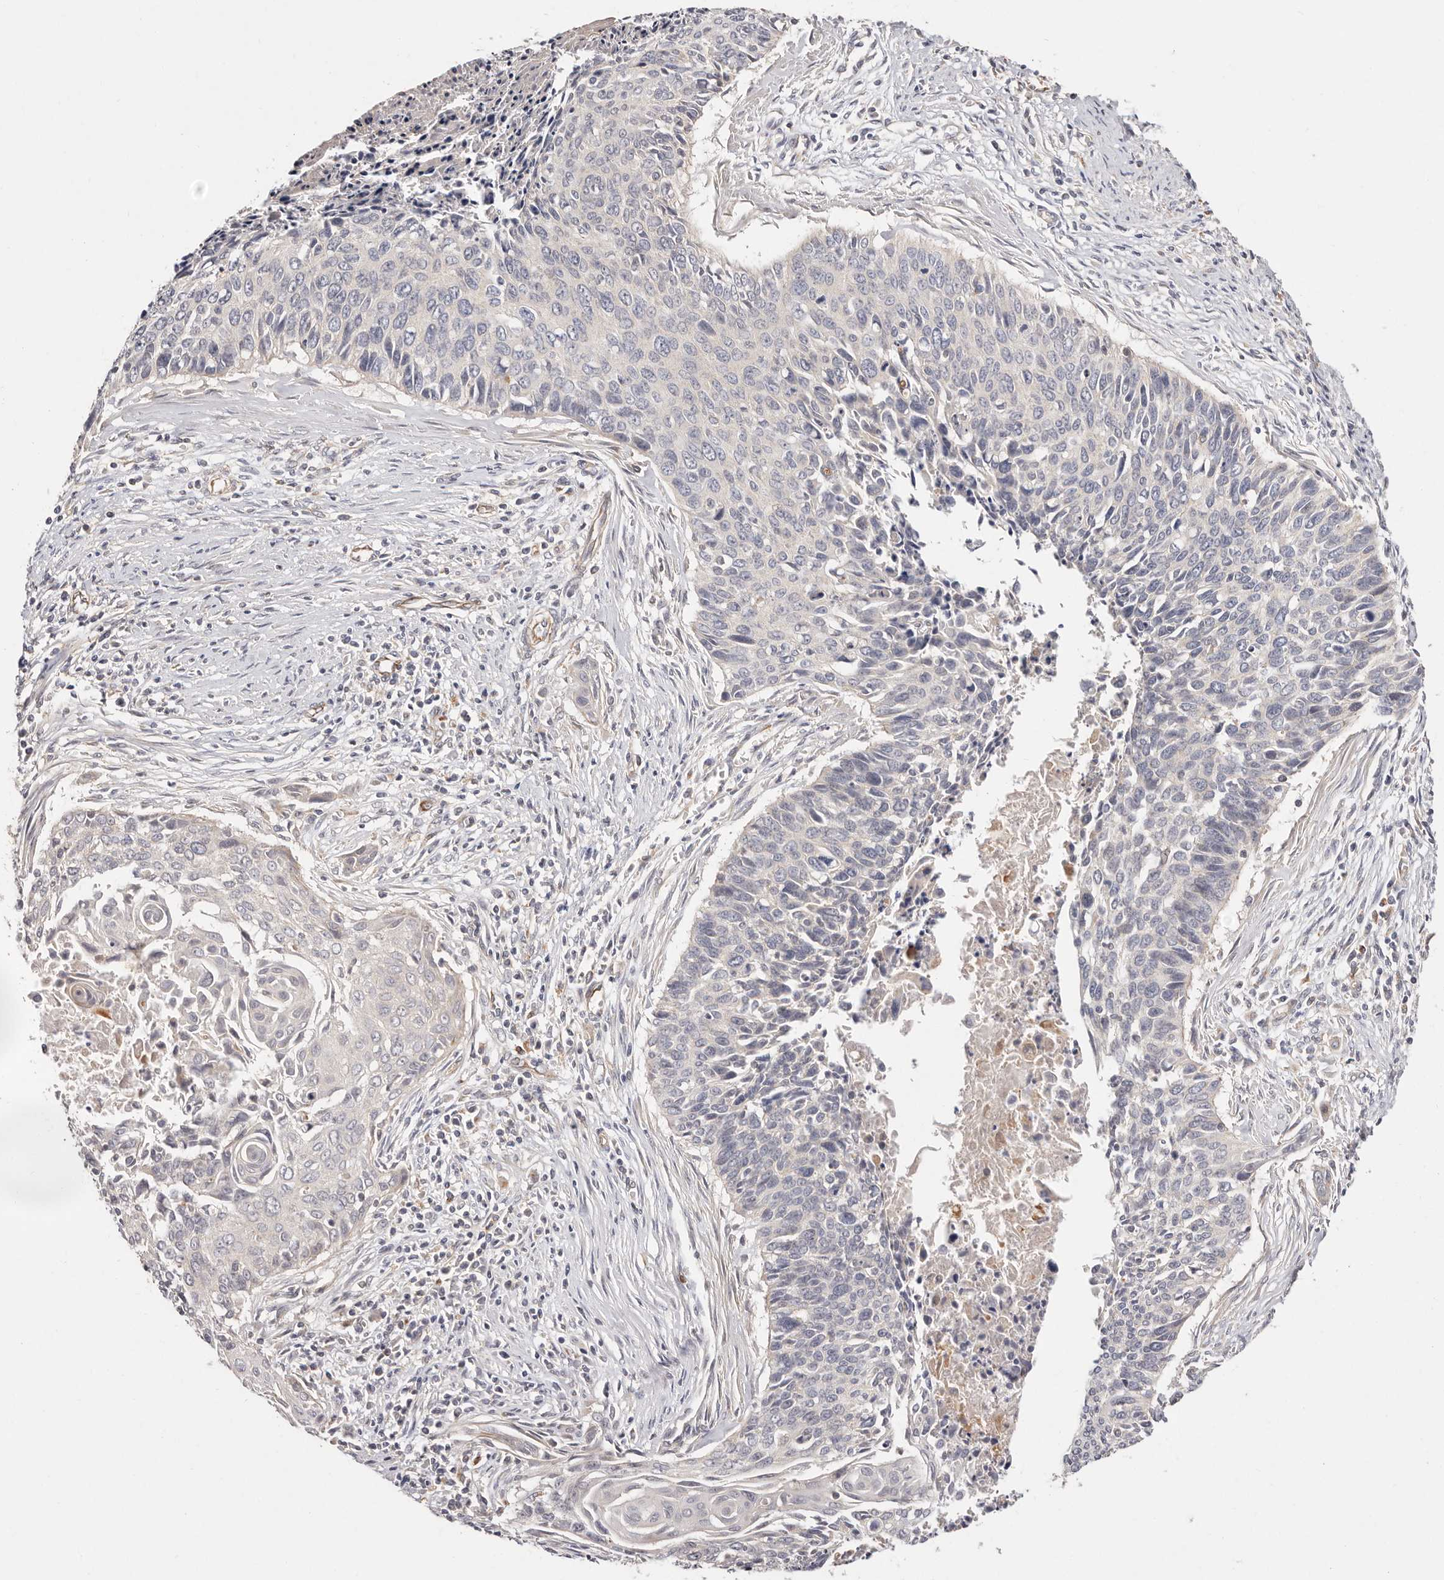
{"staining": {"intensity": "negative", "quantity": "none", "location": "none"}, "tissue": "cervical cancer", "cell_type": "Tumor cells", "image_type": "cancer", "snomed": [{"axis": "morphology", "description": "Squamous cell carcinoma, NOS"}, {"axis": "topography", "description": "Cervix"}], "caption": "A photomicrograph of human cervical cancer (squamous cell carcinoma) is negative for staining in tumor cells. The staining is performed using DAB brown chromogen with nuclei counter-stained in using hematoxylin.", "gene": "THBS3", "patient": {"sex": "female", "age": 55}}